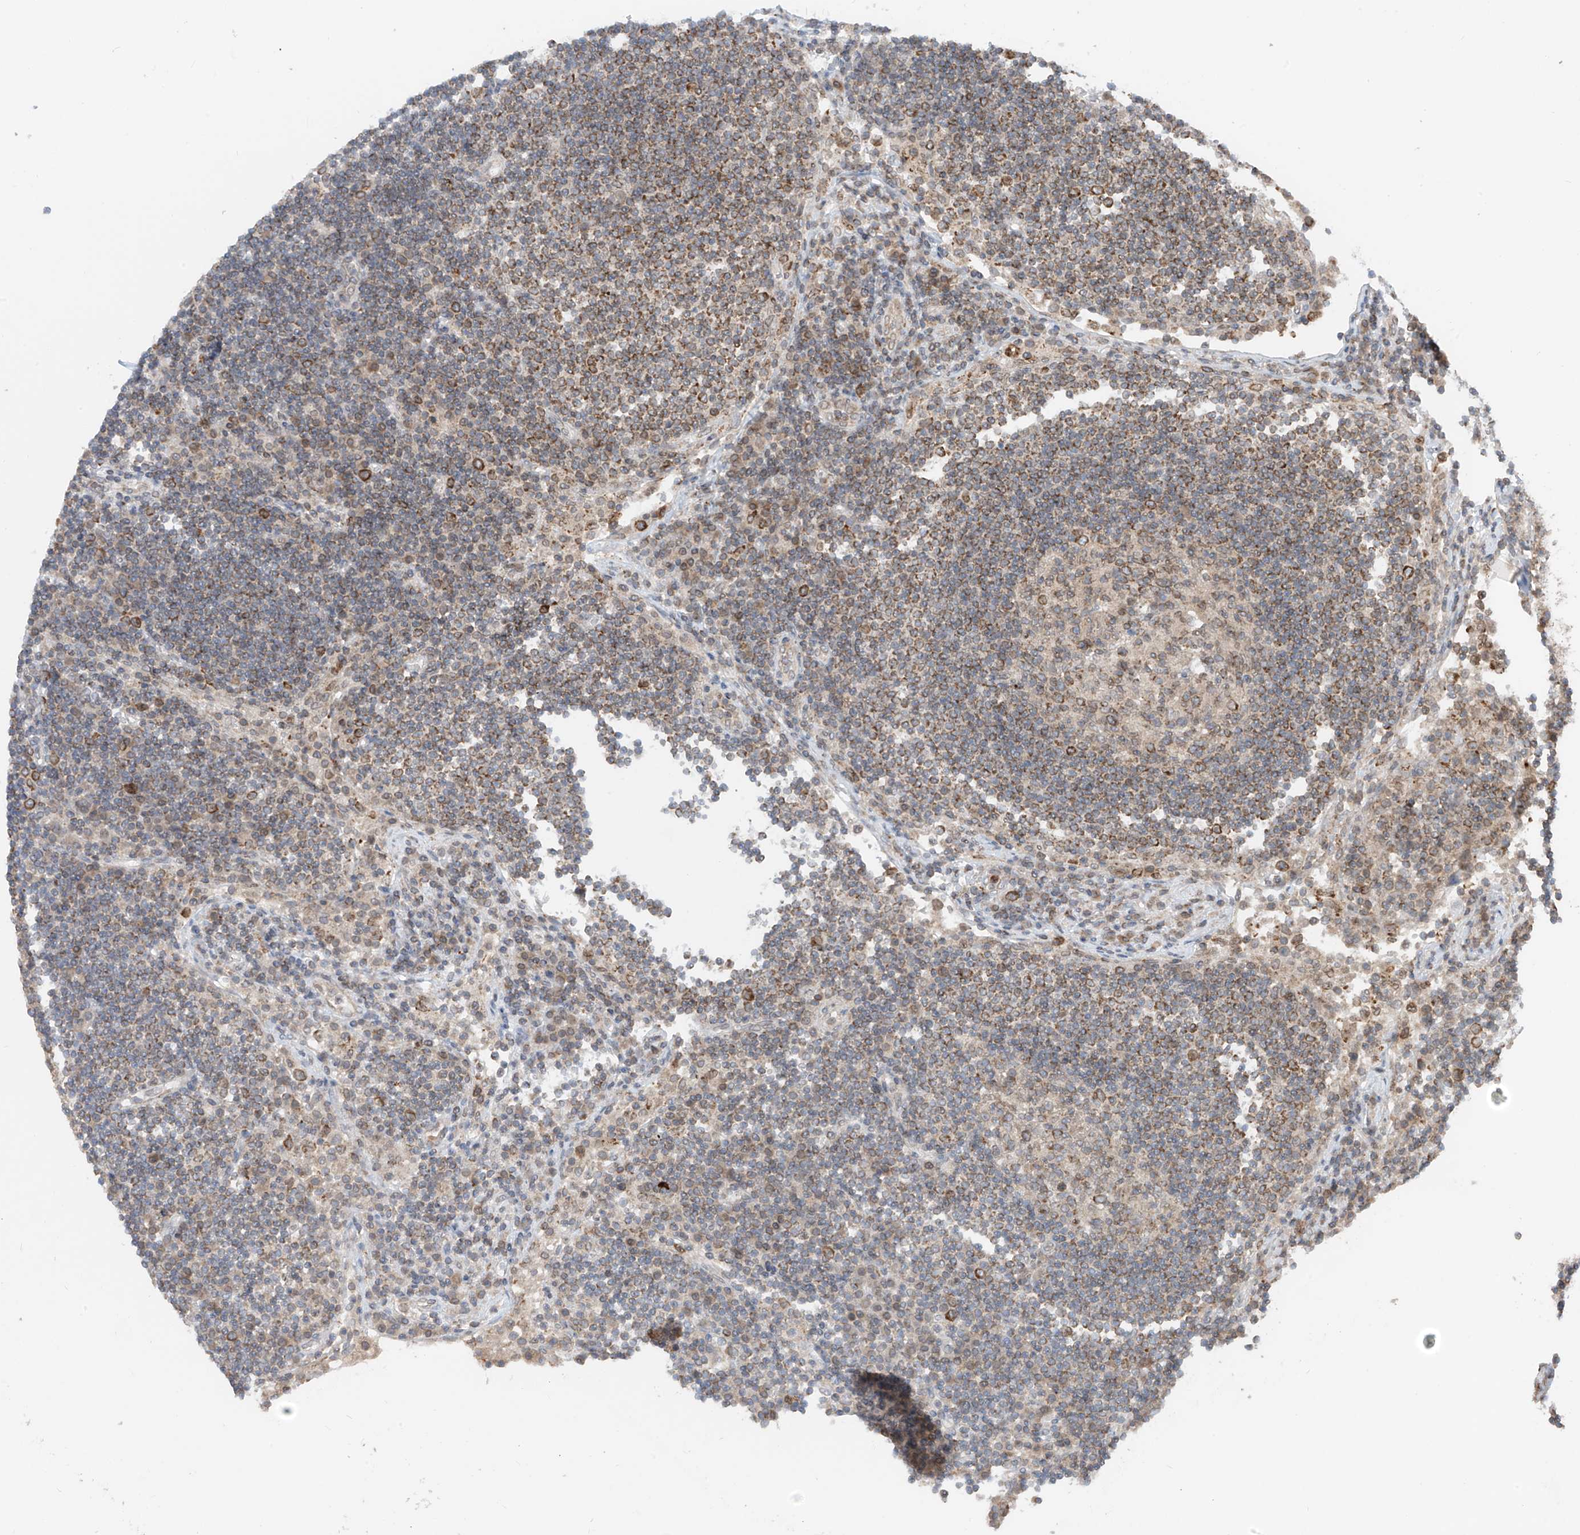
{"staining": {"intensity": "strong", "quantity": "25%-75%", "location": "cytoplasmic/membranous"}, "tissue": "lymph node", "cell_type": "Germinal center cells", "image_type": "normal", "snomed": [{"axis": "morphology", "description": "Normal tissue, NOS"}, {"axis": "topography", "description": "Lymph node"}], "caption": "Protein expression analysis of unremarkable human lymph node reveals strong cytoplasmic/membranous expression in approximately 25%-75% of germinal center cells. Nuclei are stained in blue.", "gene": "AHCTF1", "patient": {"sex": "female", "age": 53}}